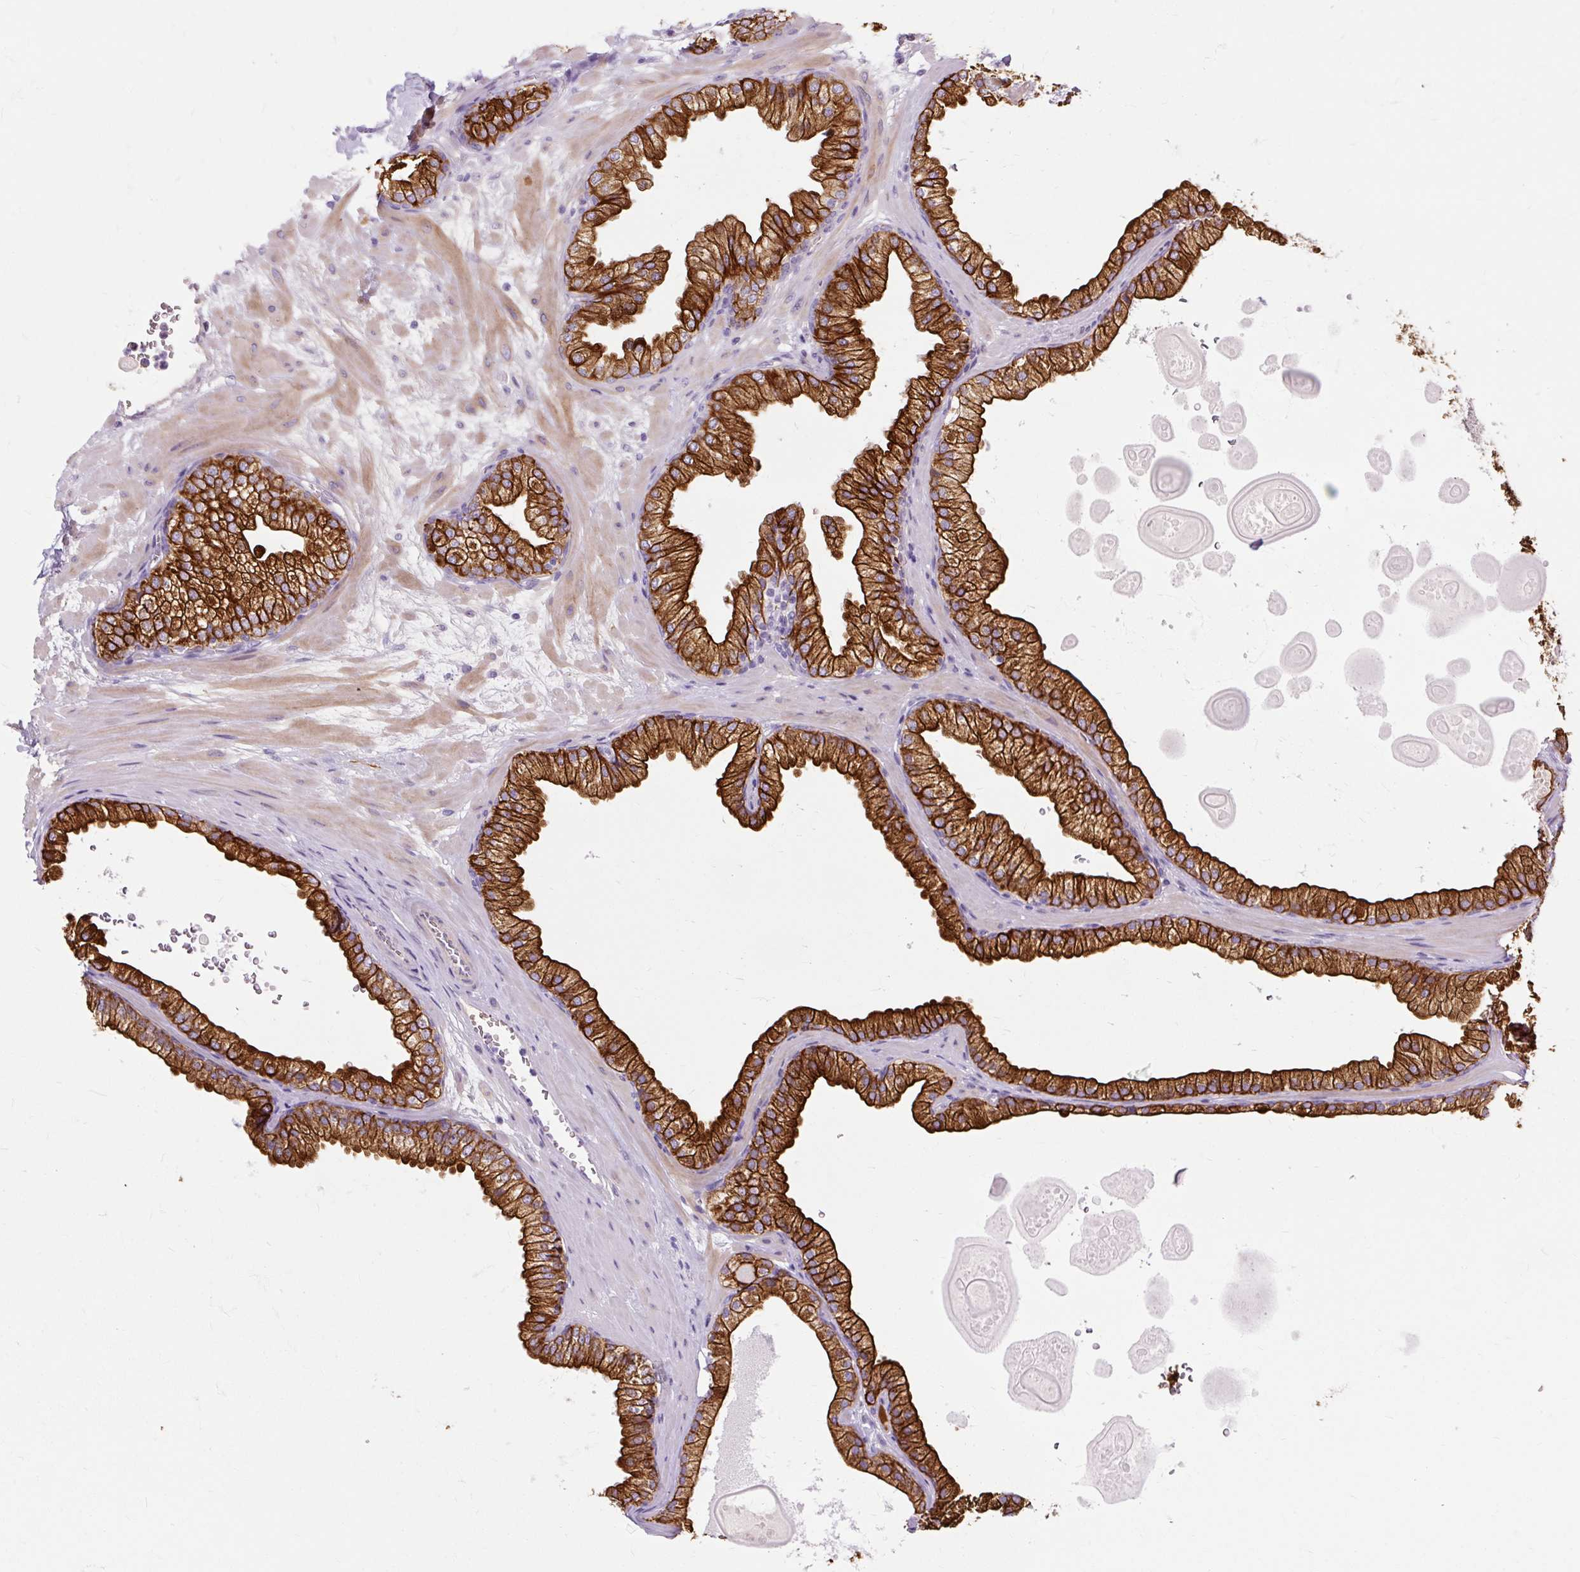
{"staining": {"intensity": "strong", "quantity": ">75%", "location": "cytoplasmic/membranous"}, "tissue": "prostate", "cell_type": "Glandular cells", "image_type": "normal", "snomed": [{"axis": "morphology", "description": "Normal tissue, NOS"}, {"axis": "topography", "description": "Prostate"}, {"axis": "topography", "description": "Peripheral nerve tissue"}], "caption": "DAB immunohistochemical staining of unremarkable prostate reveals strong cytoplasmic/membranous protein expression in approximately >75% of glandular cells.", "gene": "DCTN4", "patient": {"sex": "male", "age": 61}}